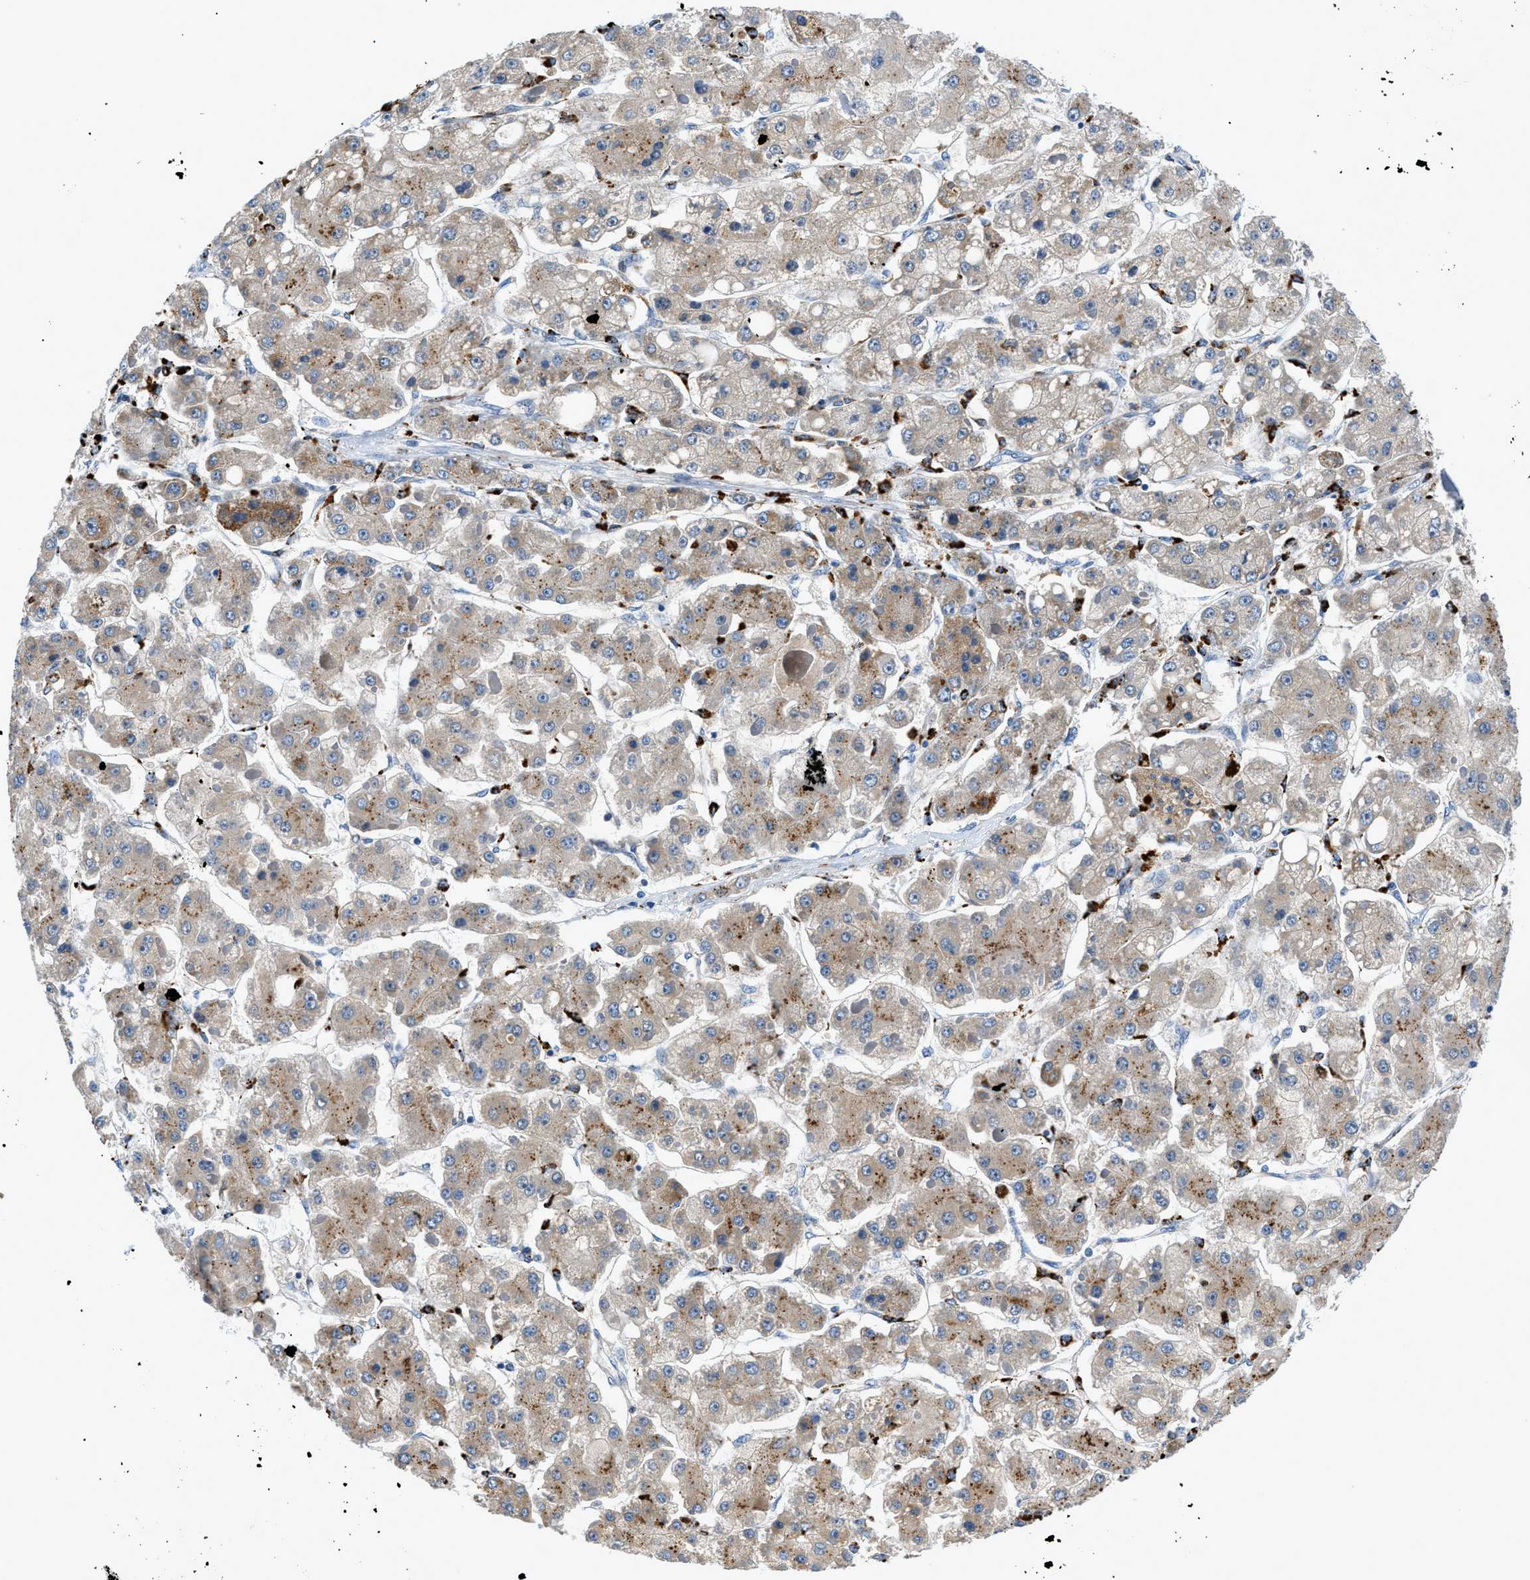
{"staining": {"intensity": "moderate", "quantity": ">75%", "location": "cytoplasmic/membranous"}, "tissue": "liver cancer", "cell_type": "Tumor cells", "image_type": "cancer", "snomed": [{"axis": "morphology", "description": "Carcinoma, Hepatocellular, NOS"}, {"axis": "topography", "description": "Liver"}], "caption": "There is medium levels of moderate cytoplasmic/membranous expression in tumor cells of hepatocellular carcinoma (liver), as demonstrated by immunohistochemical staining (brown color).", "gene": "ADGRE3", "patient": {"sex": "female", "age": 73}}